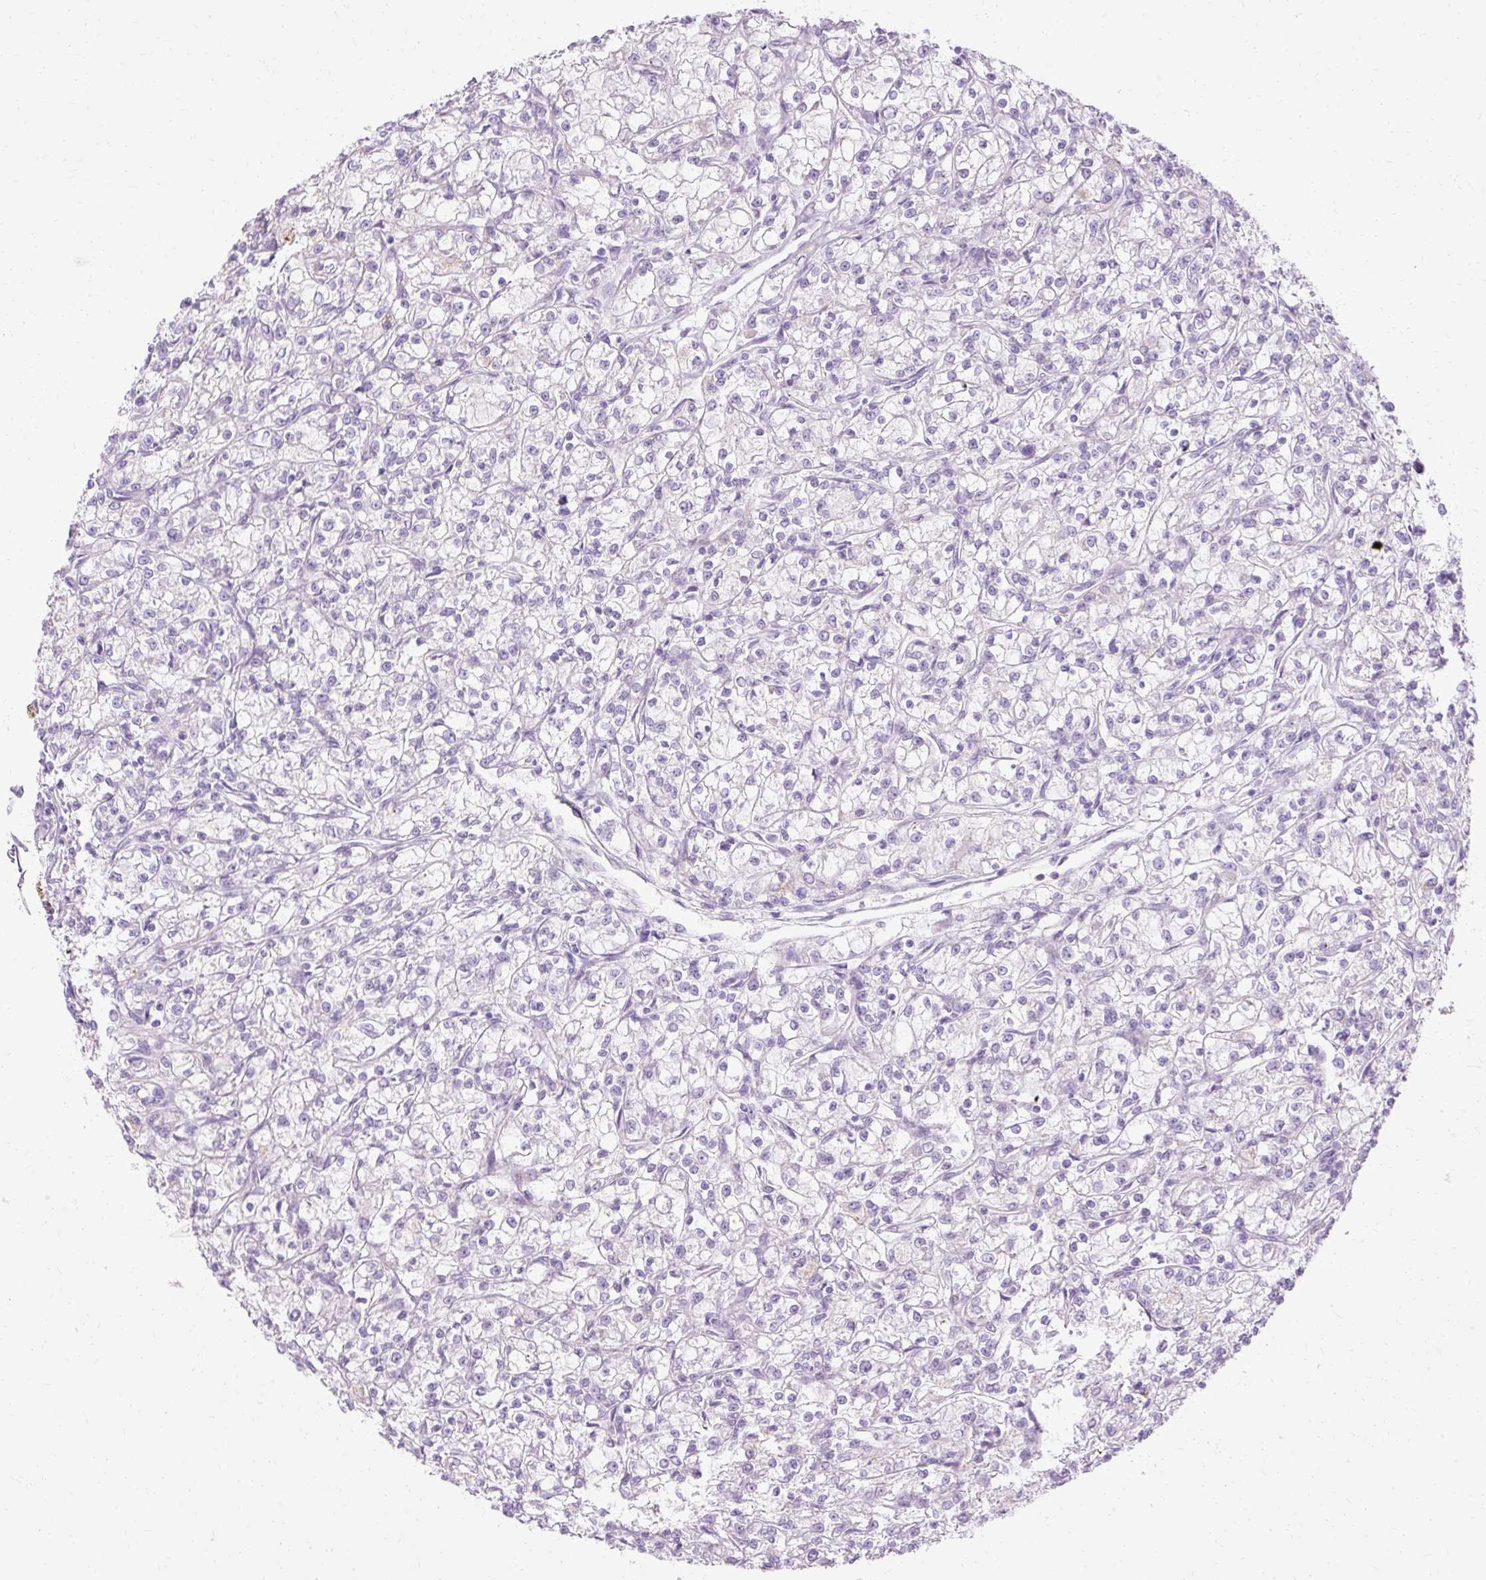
{"staining": {"intensity": "negative", "quantity": "none", "location": "none"}, "tissue": "renal cancer", "cell_type": "Tumor cells", "image_type": "cancer", "snomed": [{"axis": "morphology", "description": "Adenocarcinoma, NOS"}, {"axis": "topography", "description": "Kidney"}], "caption": "Histopathology image shows no significant protein staining in tumor cells of adenocarcinoma (renal).", "gene": "HSD11B1", "patient": {"sex": "female", "age": 59}}